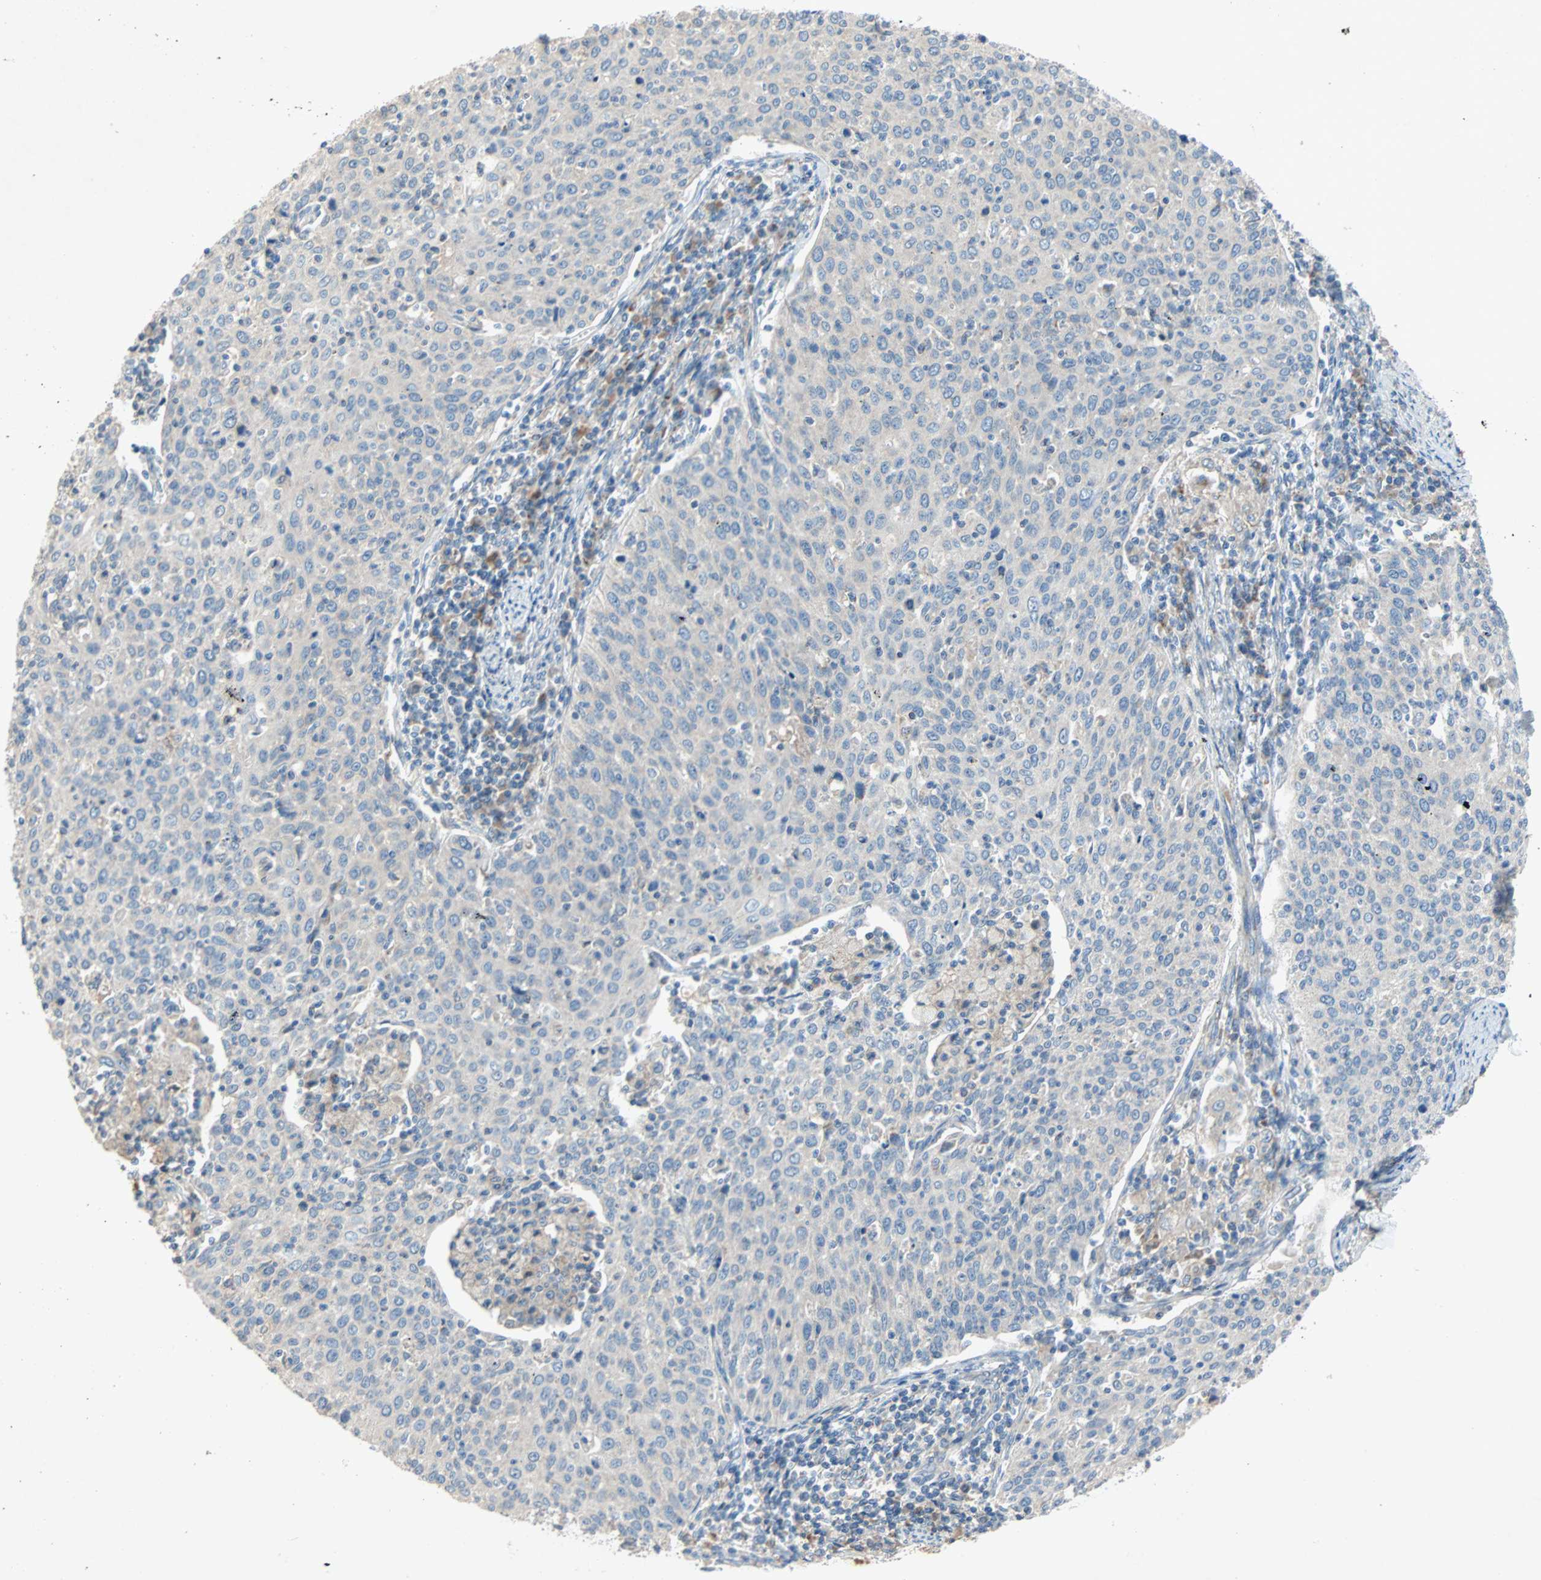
{"staining": {"intensity": "weak", "quantity": "<25%", "location": "cytoplasmic/membranous"}, "tissue": "cervical cancer", "cell_type": "Tumor cells", "image_type": "cancer", "snomed": [{"axis": "morphology", "description": "Squamous cell carcinoma, NOS"}, {"axis": "topography", "description": "Cervix"}], "caption": "An IHC histopathology image of cervical squamous cell carcinoma is shown. There is no staining in tumor cells of cervical squamous cell carcinoma. Nuclei are stained in blue.", "gene": "XYLT1", "patient": {"sex": "female", "age": 38}}